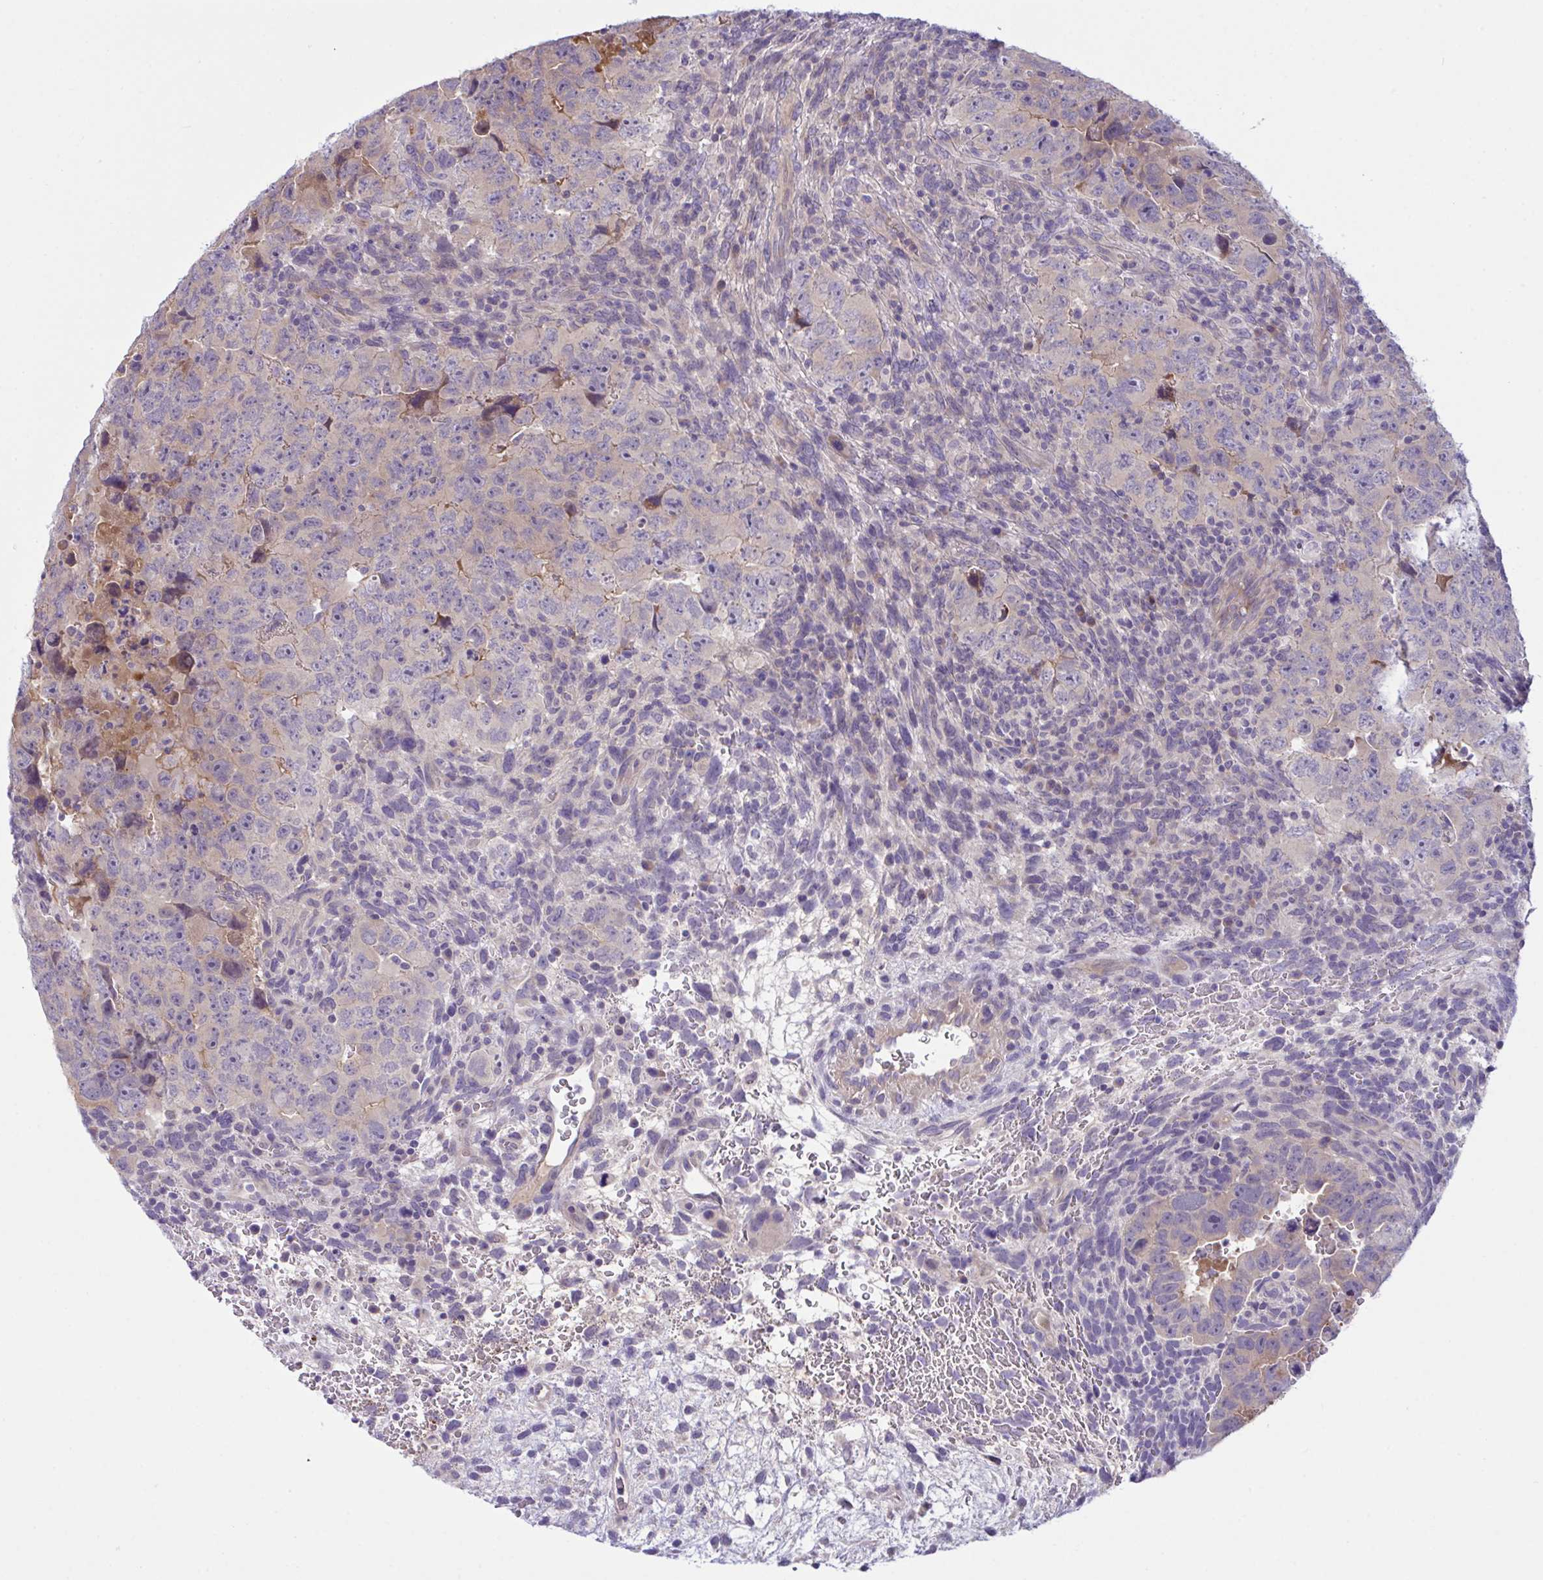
{"staining": {"intensity": "negative", "quantity": "none", "location": "none"}, "tissue": "testis cancer", "cell_type": "Tumor cells", "image_type": "cancer", "snomed": [{"axis": "morphology", "description": "Carcinoma, Embryonal, NOS"}, {"axis": "topography", "description": "Testis"}], "caption": "Immunohistochemistry (IHC) of testis cancer demonstrates no staining in tumor cells.", "gene": "SYNPO2L", "patient": {"sex": "male", "age": 24}}